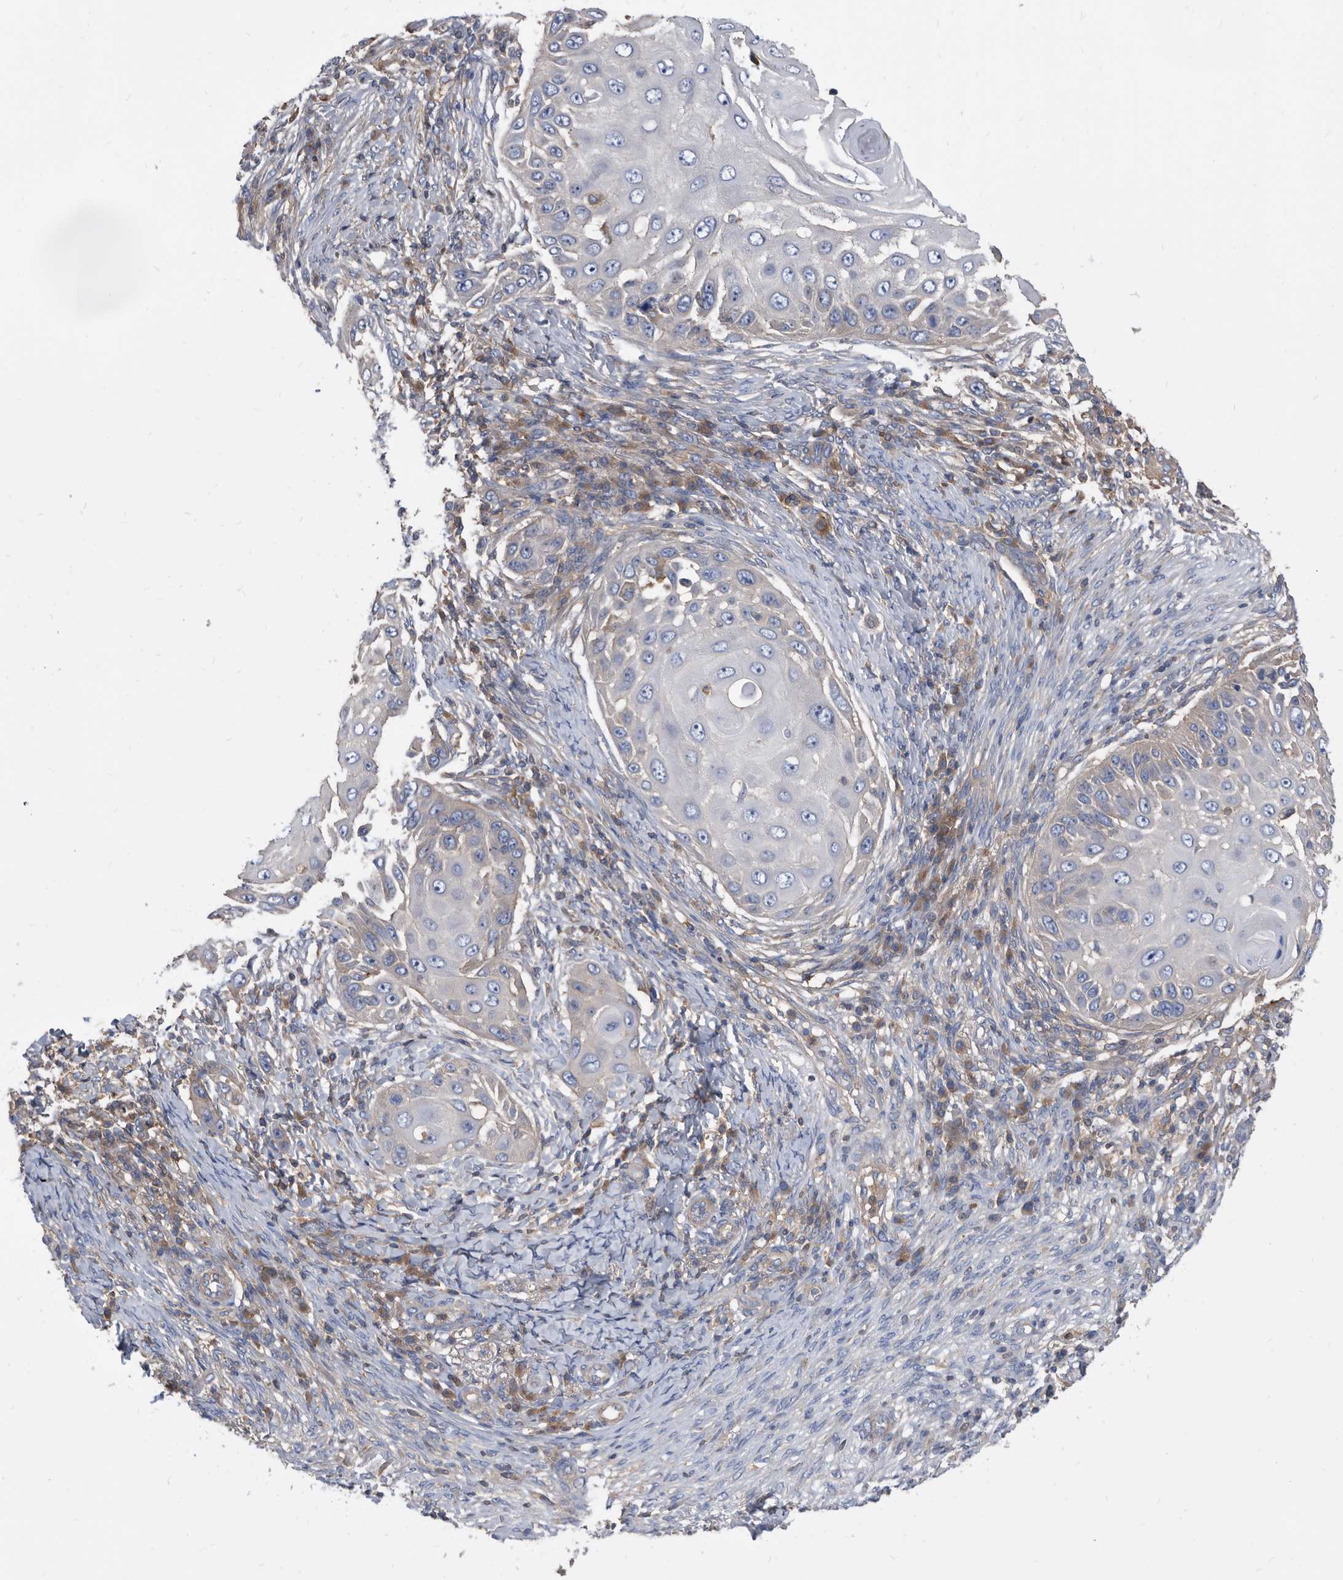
{"staining": {"intensity": "negative", "quantity": "none", "location": "none"}, "tissue": "skin cancer", "cell_type": "Tumor cells", "image_type": "cancer", "snomed": [{"axis": "morphology", "description": "Squamous cell carcinoma, NOS"}, {"axis": "topography", "description": "Skin"}], "caption": "Immunohistochemical staining of human skin cancer exhibits no significant staining in tumor cells.", "gene": "APEH", "patient": {"sex": "female", "age": 44}}